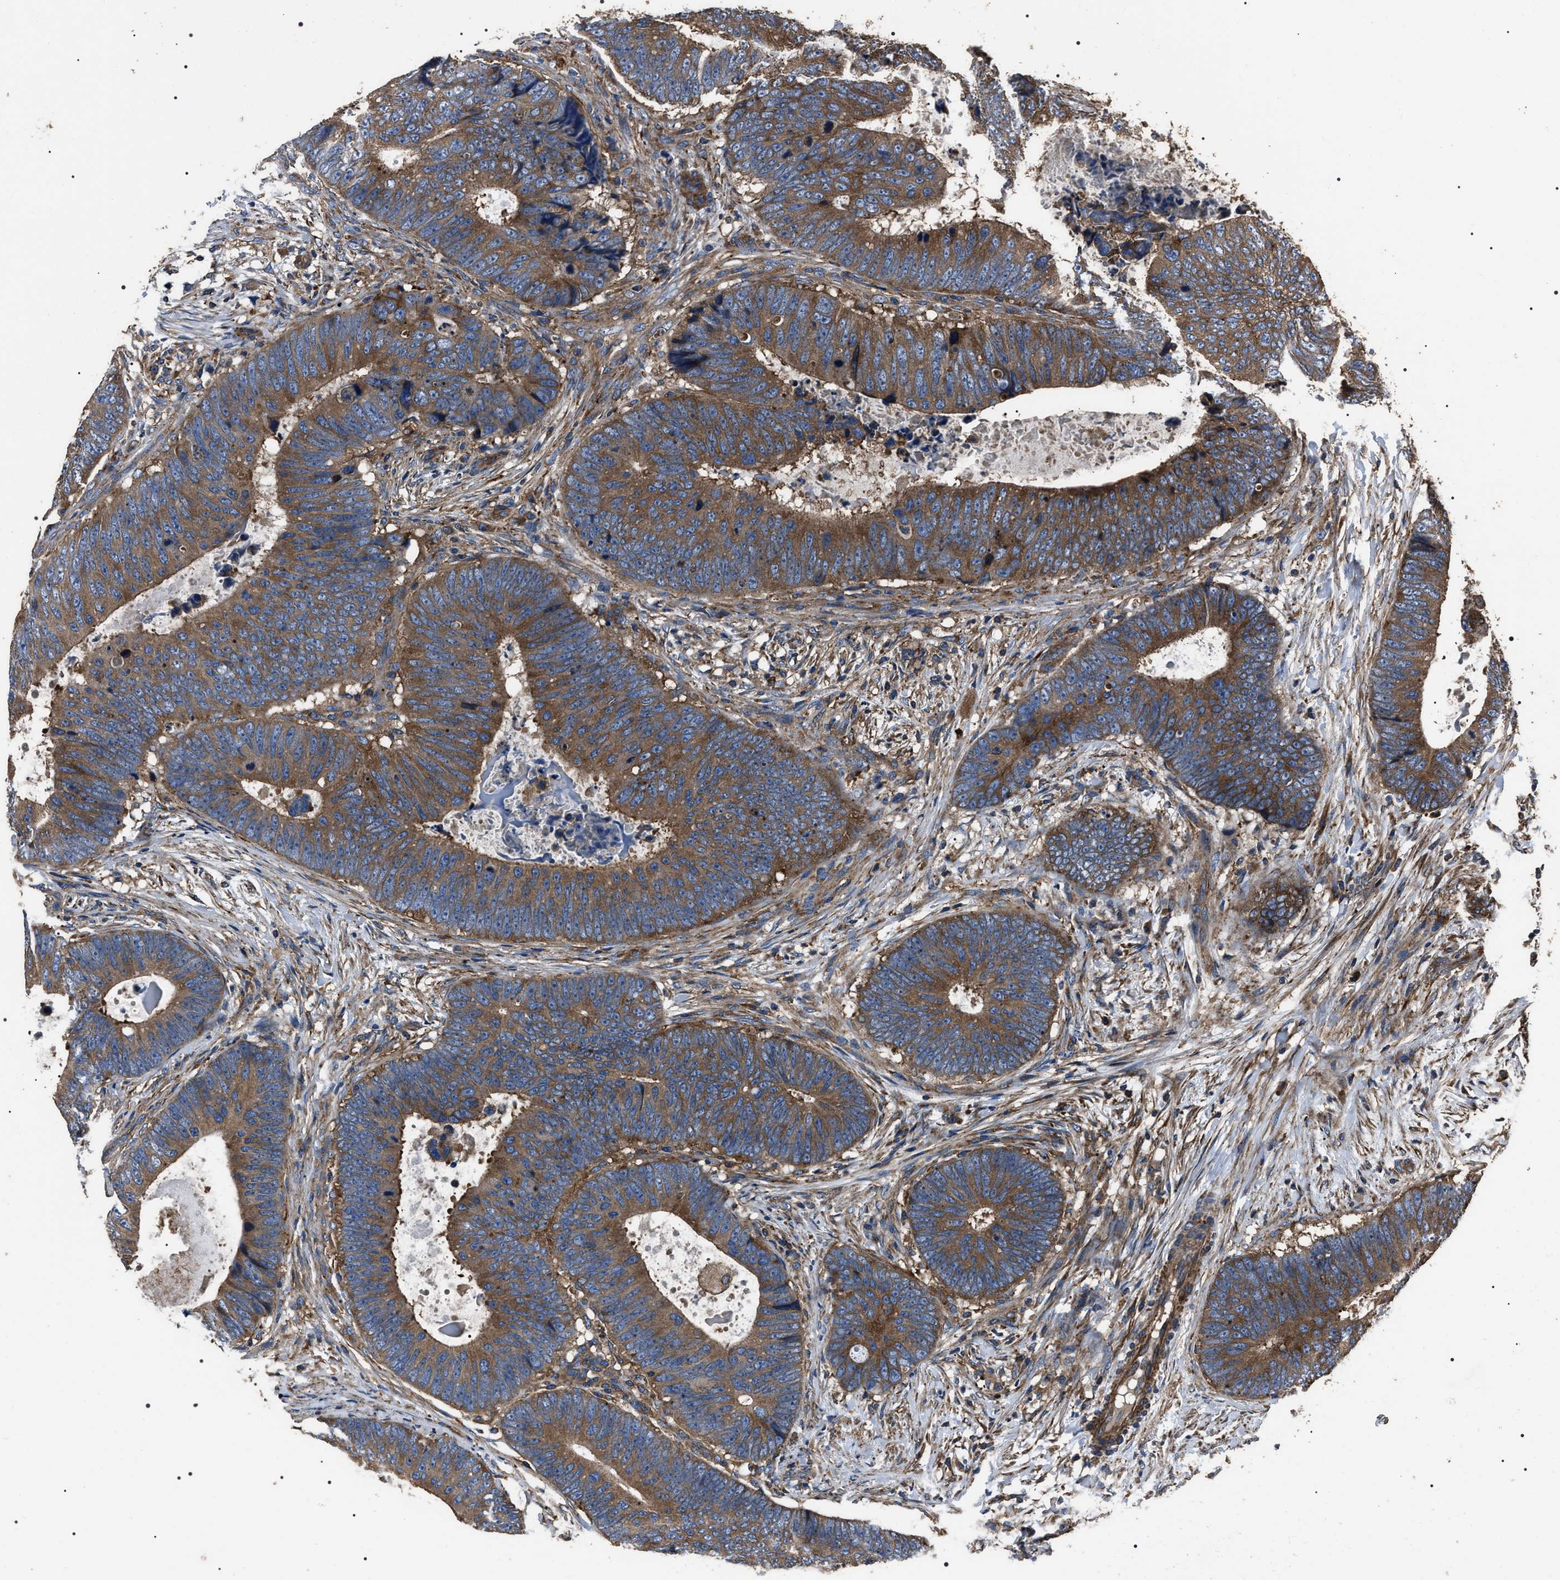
{"staining": {"intensity": "strong", "quantity": ">75%", "location": "cytoplasmic/membranous"}, "tissue": "colorectal cancer", "cell_type": "Tumor cells", "image_type": "cancer", "snomed": [{"axis": "morphology", "description": "Adenocarcinoma, NOS"}, {"axis": "topography", "description": "Colon"}], "caption": "Approximately >75% of tumor cells in colorectal adenocarcinoma demonstrate strong cytoplasmic/membranous protein staining as visualized by brown immunohistochemical staining.", "gene": "HSCB", "patient": {"sex": "male", "age": 56}}